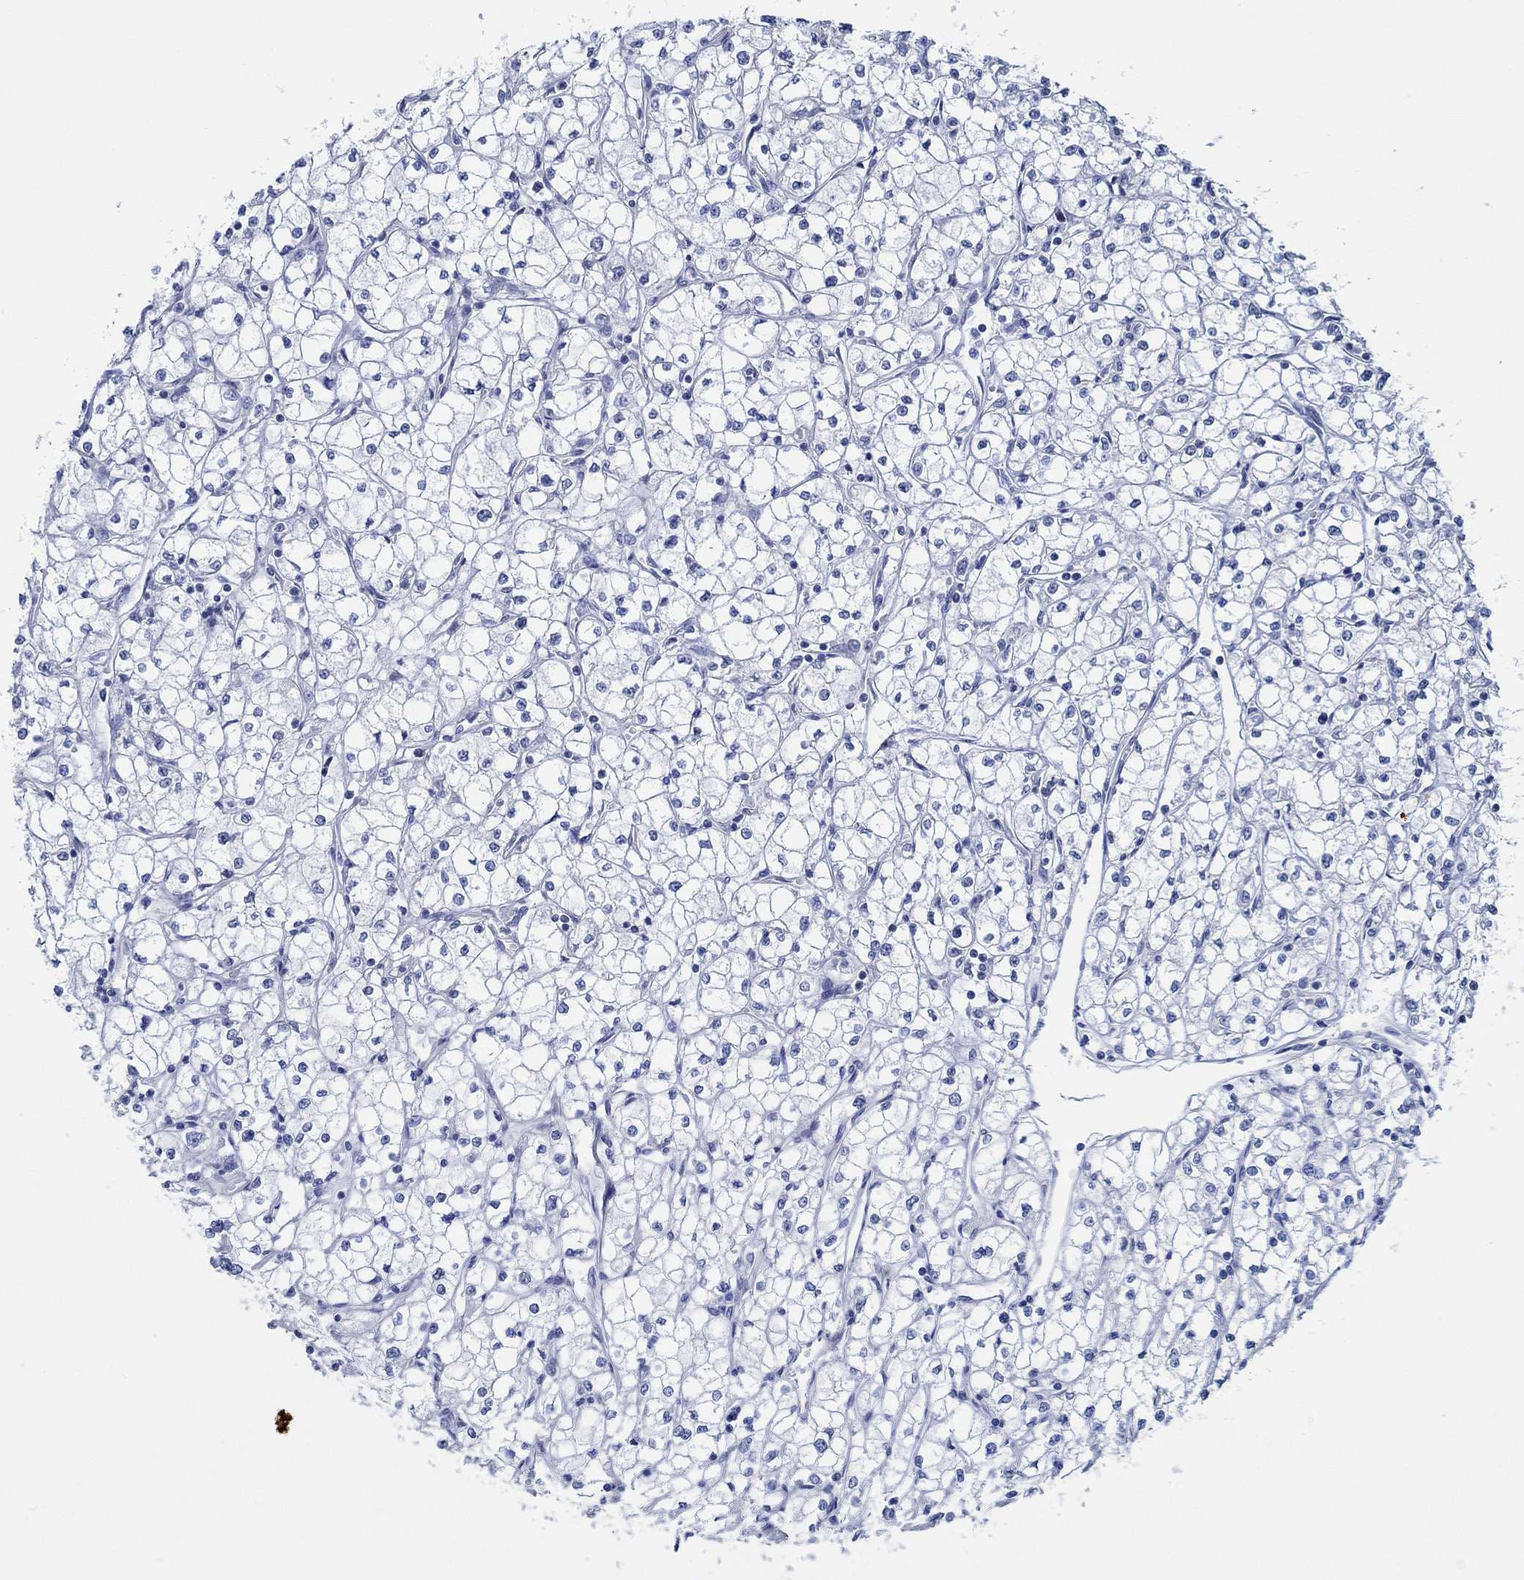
{"staining": {"intensity": "negative", "quantity": "none", "location": "none"}, "tissue": "renal cancer", "cell_type": "Tumor cells", "image_type": "cancer", "snomed": [{"axis": "morphology", "description": "Adenocarcinoma, NOS"}, {"axis": "topography", "description": "Kidney"}], "caption": "This histopathology image is of renal cancer stained with immunohistochemistry to label a protein in brown with the nuclei are counter-stained blue. There is no expression in tumor cells.", "gene": "IGFBP6", "patient": {"sex": "male", "age": 67}}